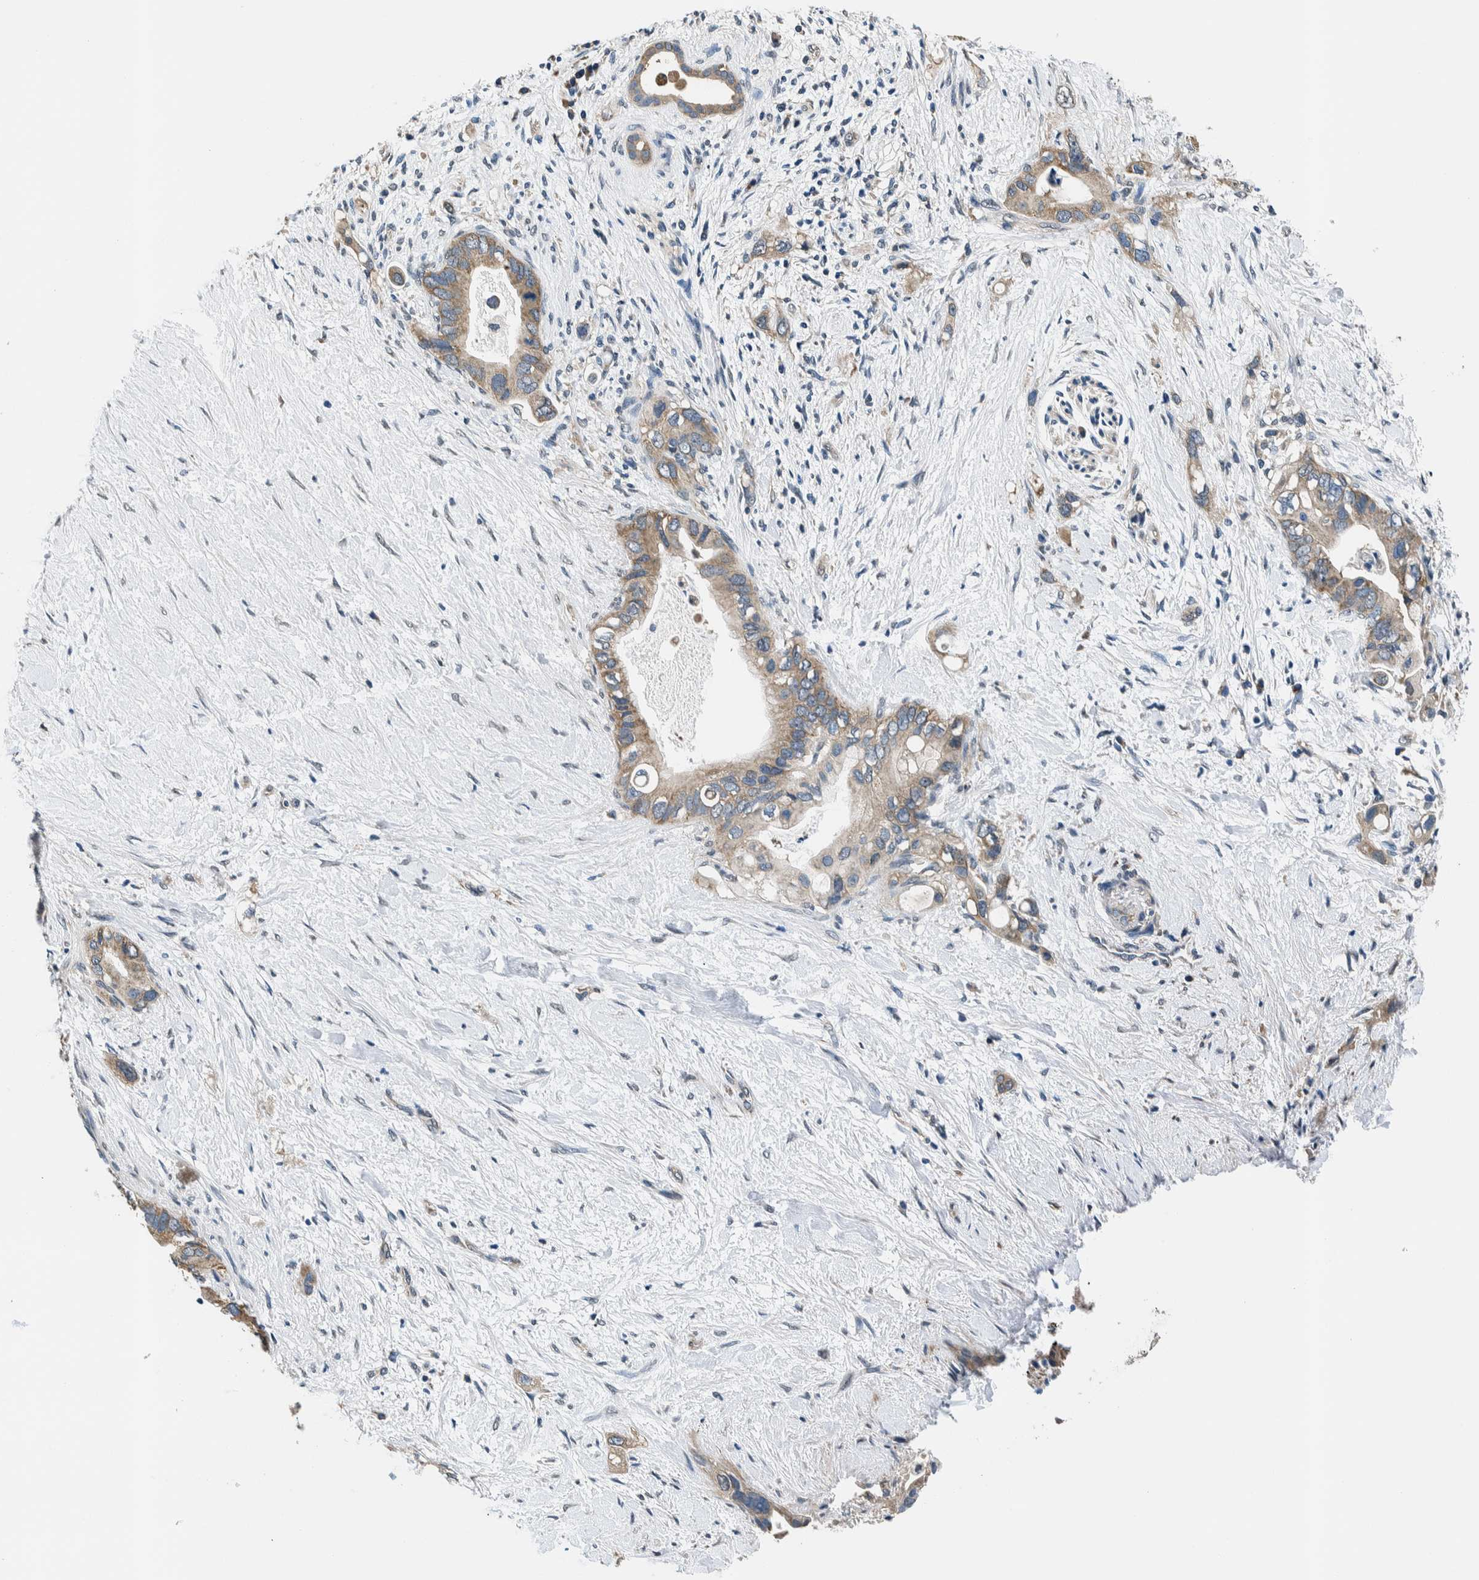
{"staining": {"intensity": "moderate", "quantity": ">75%", "location": "cytoplasmic/membranous"}, "tissue": "pancreatic cancer", "cell_type": "Tumor cells", "image_type": "cancer", "snomed": [{"axis": "morphology", "description": "Adenocarcinoma, NOS"}, {"axis": "topography", "description": "Pancreas"}], "caption": "The micrograph demonstrates immunohistochemical staining of pancreatic adenocarcinoma. There is moderate cytoplasmic/membranous staining is identified in approximately >75% of tumor cells.", "gene": "NIBAN2", "patient": {"sex": "female", "age": 56}}